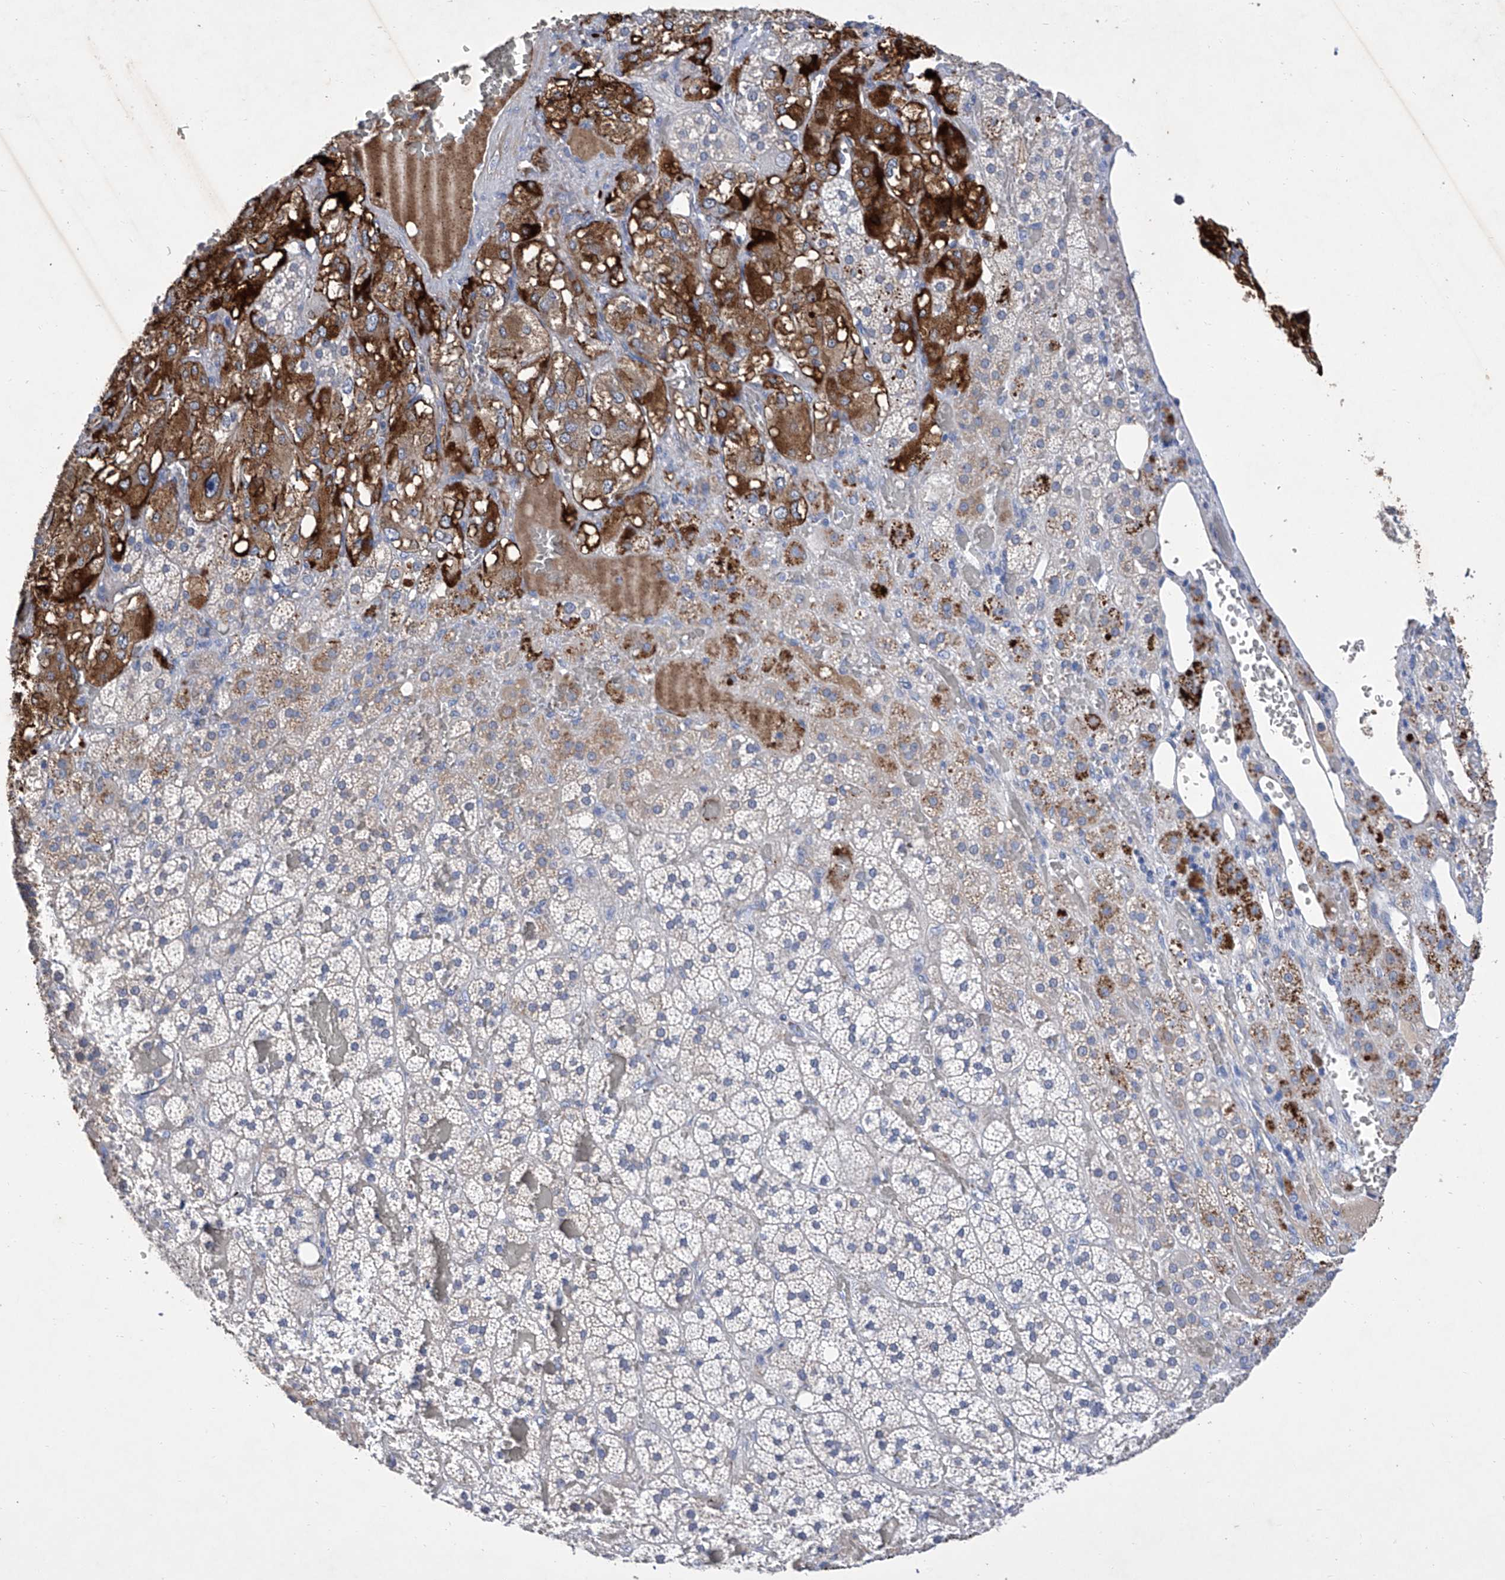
{"staining": {"intensity": "moderate", "quantity": "<25%", "location": "cytoplasmic/membranous"}, "tissue": "adrenal gland", "cell_type": "Glandular cells", "image_type": "normal", "snomed": [{"axis": "morphology", "description": "Normal tissue, NOS"}, {"axis": "topography", "description": "Adrenal gland"}], "caption": "Moderate cytoplasmic/membranous expression for a protein is present in approximately <25% of glandular cells of benign adrenal gland using immunohistochemistry (IHC).", "gene": "GPT", "patient": {"sex": "female", "age": 59}}